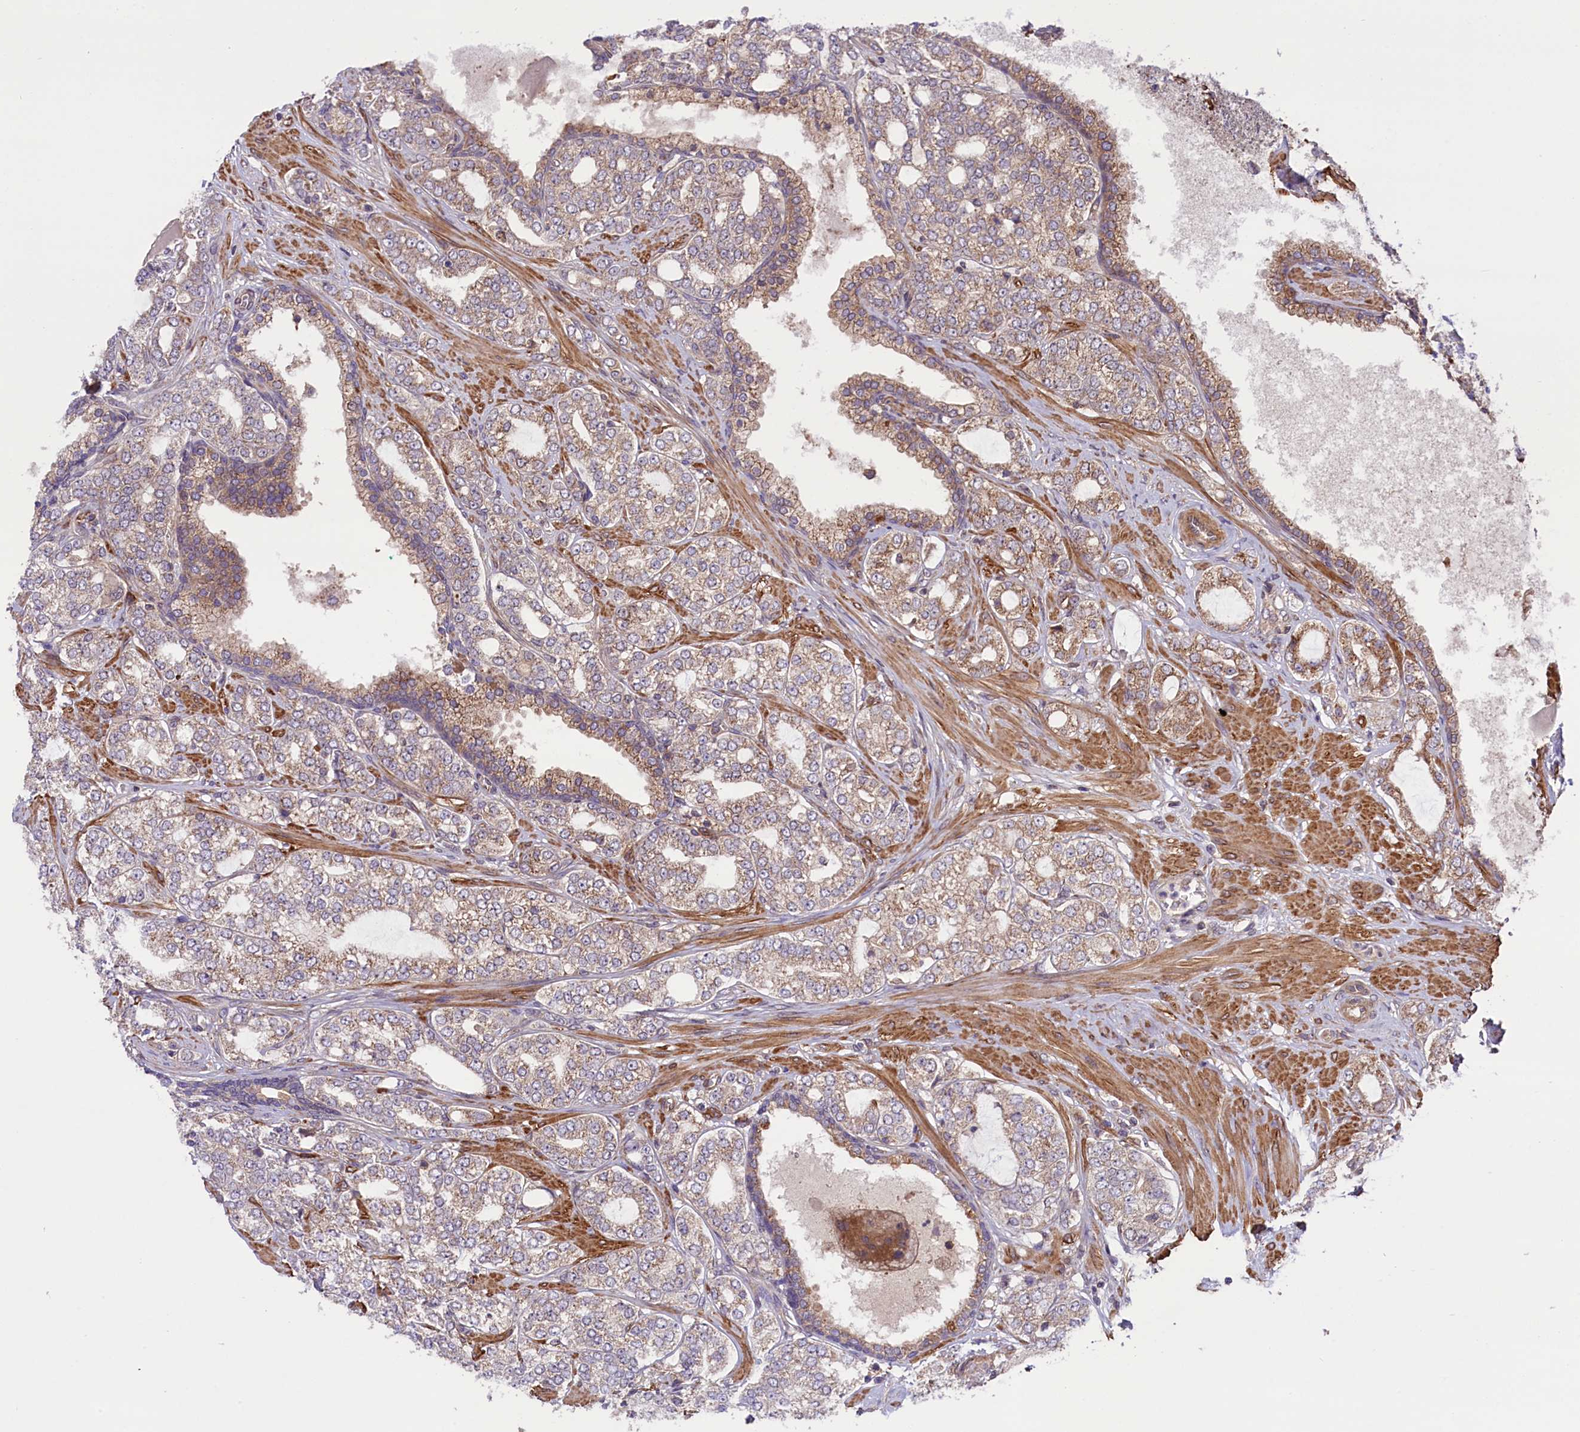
{"staining": {"intensity": "weak", "quantity": ">75%", "location": "cytoplasmic/membranous"}, "tissue": "prostate cancer", "cell_type": "Tumor cells", "image_type": "cancer", "snomed": [{"axis": "morphology", "description": "Adenocarcinoma, High grade"}, {"axis": "topography", "description": "Prostate"}], "caption": "Tumor cells show weak cytoplasmic/membranous staining in about >75% of cells in high-grade adenocarcinoma (prostate).", "gene": "HDAC5", "patient": {"sex": "male", "age": 64}}